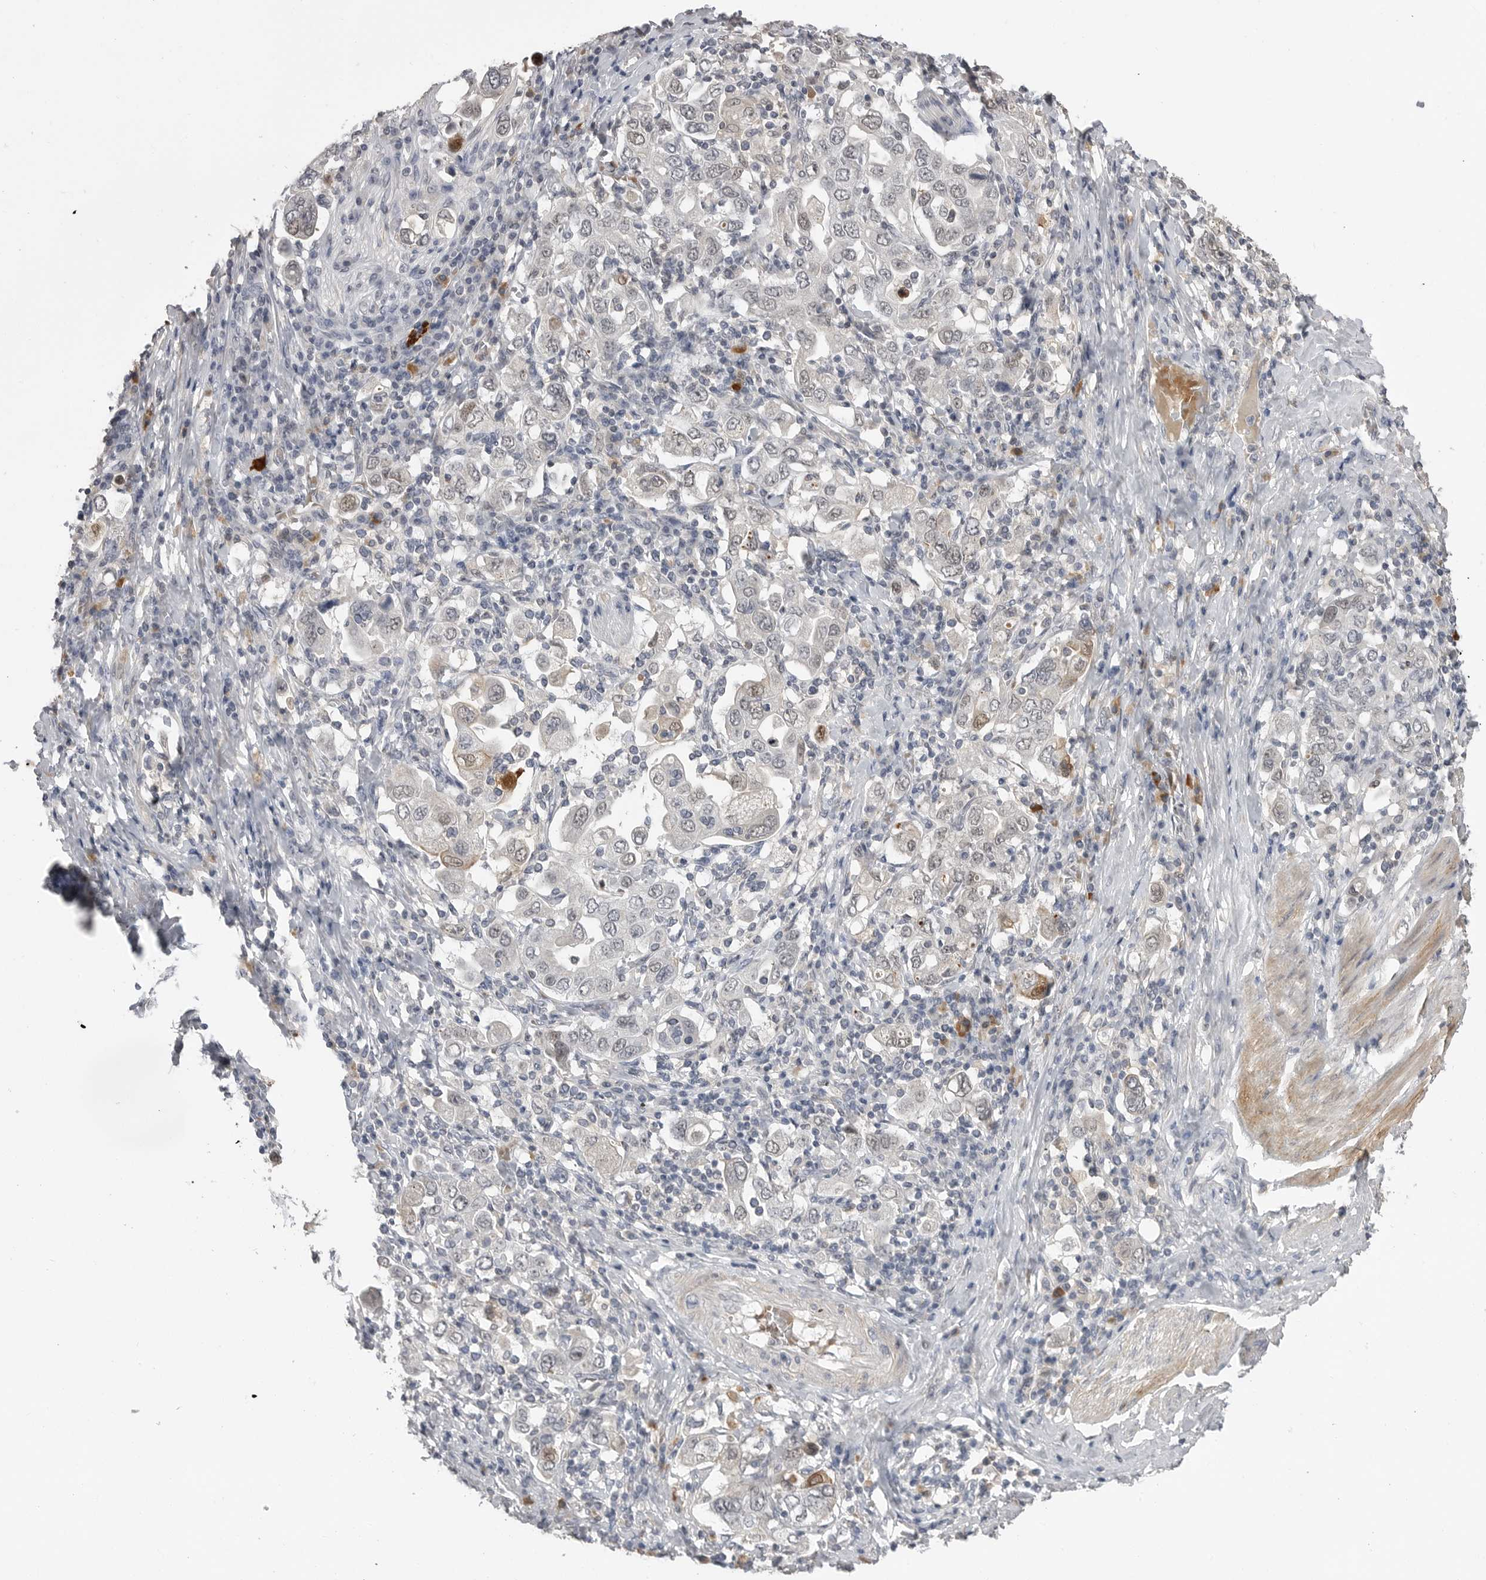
{"staining": {"intensity": "negative", "quantity": "none", "location": "none"}, "tissue": "stomach cancer", "cell_type": "Tumor cells", "image_type": "cancer", "snomed": [{"axis": "morphology", "description": "Adenocarcinoma, NOS"}, {"axis": "topography", "description": "Stomach, upper"}], "caption": "This is an immunohistochemistry micrograph of stomach cancer (adenocarcinoma). There is no staining in tumor cells.", "gene": "PLEKHF1", "patient": {"sex": "male", "age": 62}}